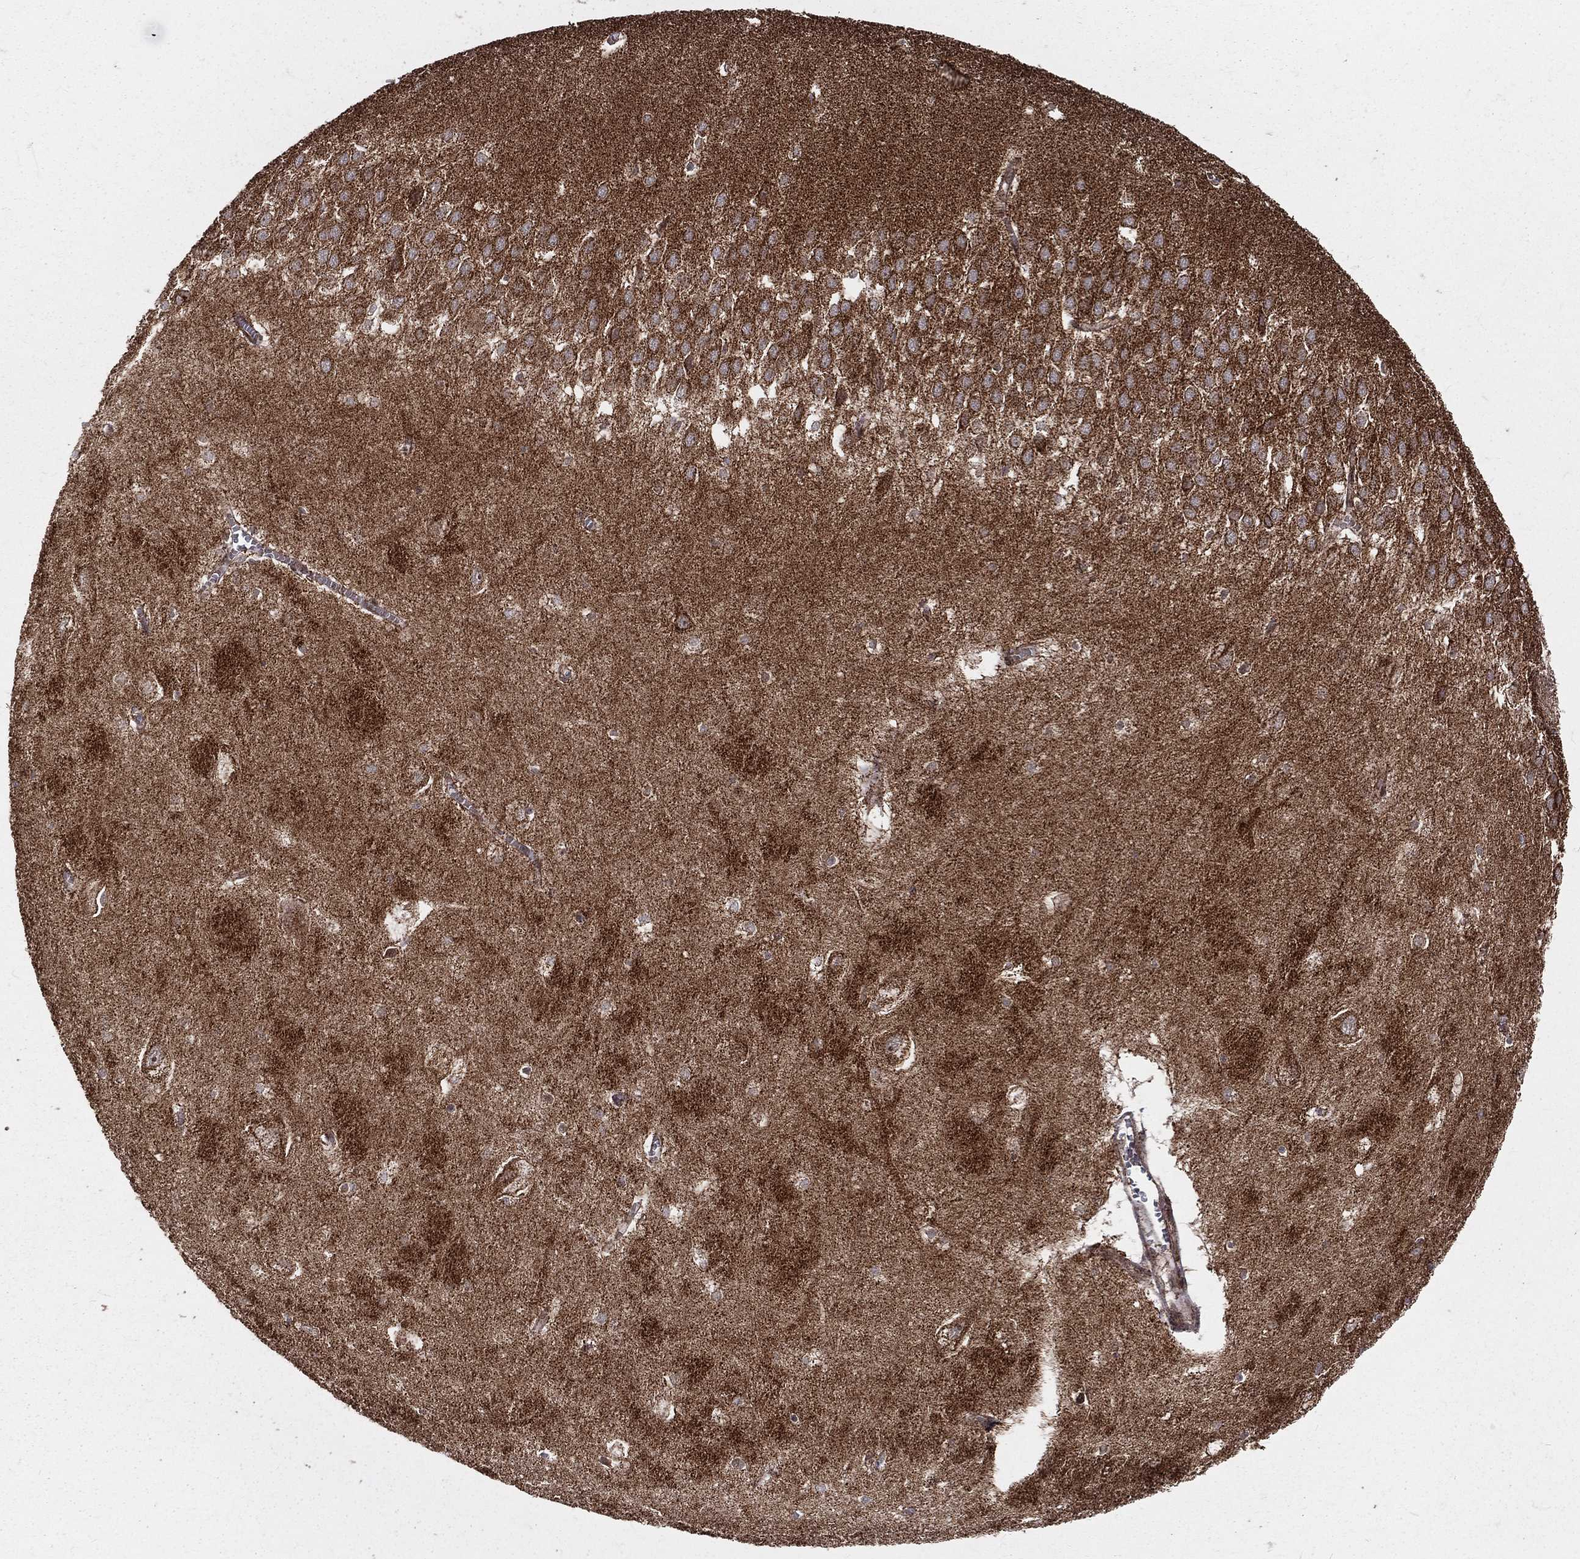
{"staining": {"intensity": "moderate", "quantity": "<25%", "location": "cytoplasmic/membranous"}, "tissue": "hippocampus", "cell_type": "Glial cells", "image_type": "normal", "snomed": [{"axis": "morphology", "description": "Normal tissue, NOS"}, {"axis": "topography", "description": "Hippocampus"}], "caption": "A high-resolution histopathology image shows immunohistochemistry (IHC) staining of unremarkable hippocampus, which exhibits moderate cytoplasmic/membranous positivity in approximately <25% of glial cells. (Stains: DAB in brown, nuclei in blue, Microscopy: brightfield microscopy at high magnification).", "gene": "MDM2", "patient": {"sex": "female", "age": 64}}